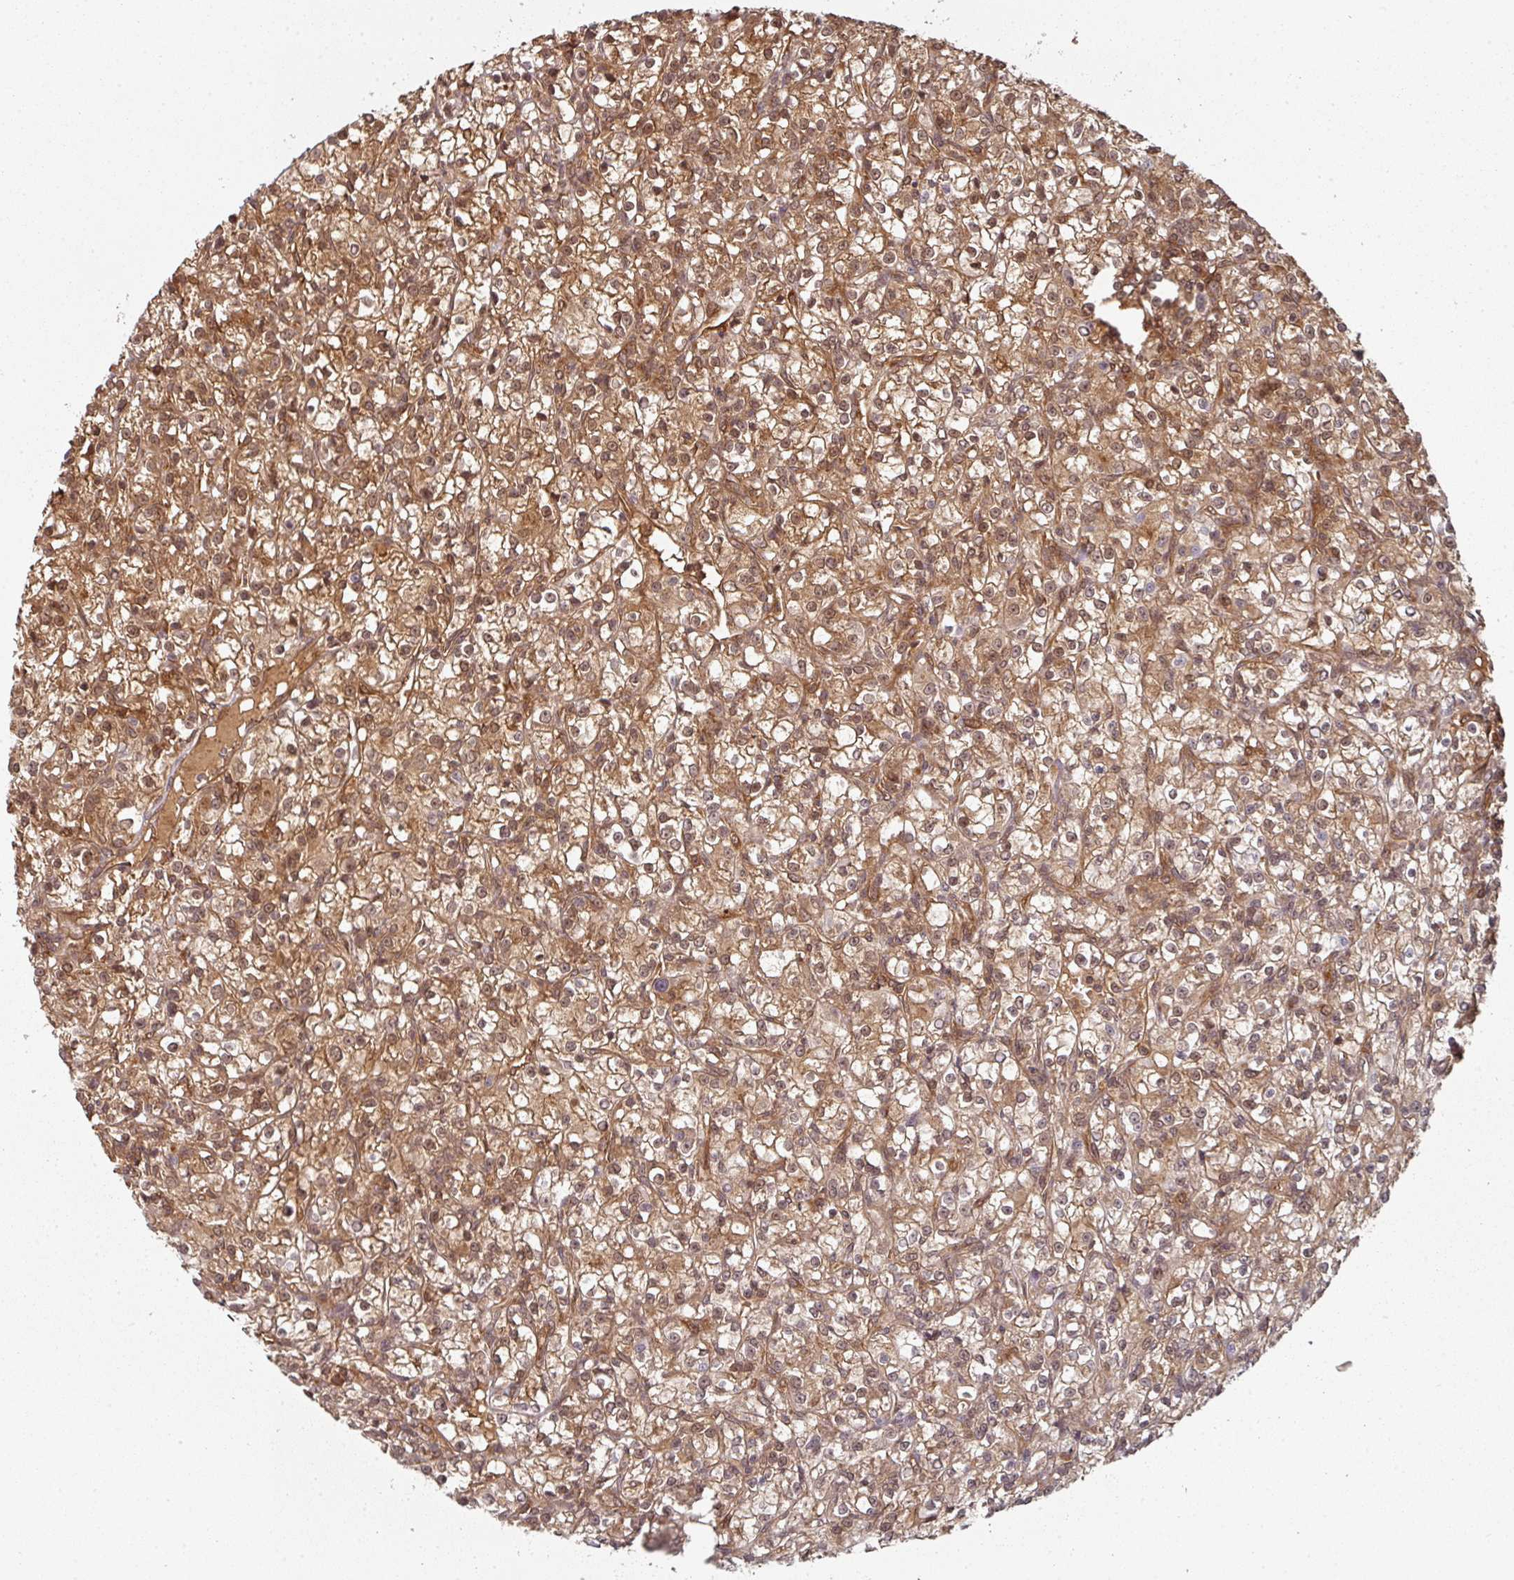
{"staining": {"intensity": "moderate", "quantity": ">75%", "location": "cytoplasmic/membranous,nuclear"}, "tissue": "renal cancer", "cell_type": "Tumor cells", "image_type": "cancer", "snomed": [{"axis": "morphology", "description": "Adenocarcinoma, NOS"}, {"axis": "topography", "description": "Kidney"}], "caption": "The micrograph shows immunohistochemical staining of adenocarcinoma (renal). There is moderate cytoplasmic/membranous and nuclear staining is seen in approximately >75% of tumor cells. The protein of interest is shown in brown color, while the nuclei are stained blue.", "gene": "EIF4EBP2", "patient": {"sex": "female", "age": 59}}